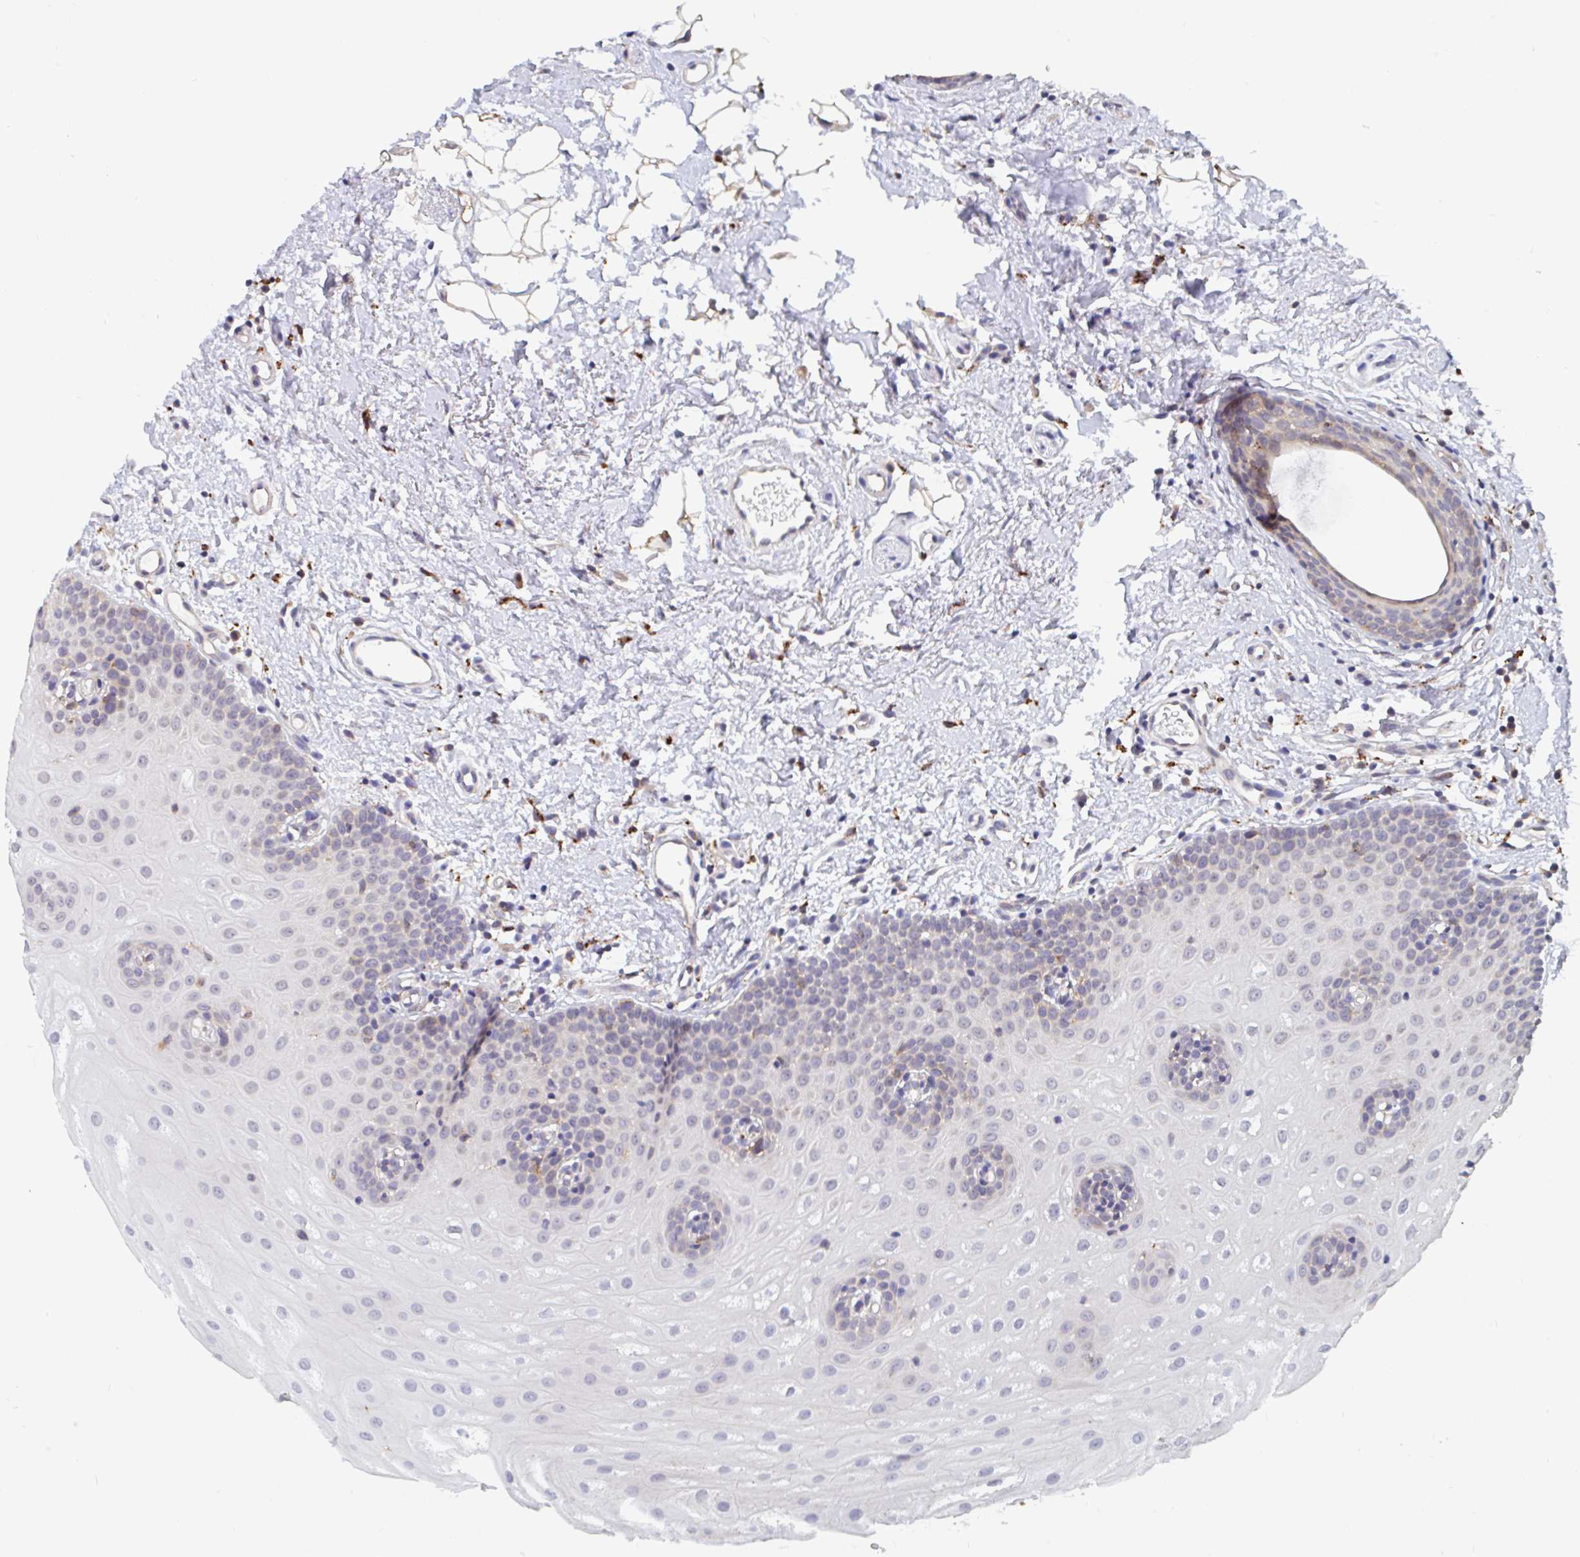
{"staining": {"intensity": "negative", "quantity": "none", "location": "none"}, "tissue": "oral mucosa", "cell_type": "Squamous epithelial cells", "image_type": "normal", "snomed": [{"axis": "morphology", "description": "Normal tissue, NOS"}, {"axis": "morphology", "description": "Adenocarcinoma, NOS"}, {"axis": "topography", "description": "Oral tissue"}, {"axis": "topography", "description": "Head-Neck"}], "caption": "A high-resolution image shows immunohistochemistry (IHC) staining of normal oral mucosa, which displays no significant staining in squamous epithelial cells. Brightfield microscopy of IHC stained with DAB (brown) and hematoxylin (blue), captured at high magnification.", "gene": "SNX8", "patient": {"sex": "female", "age": 57}}